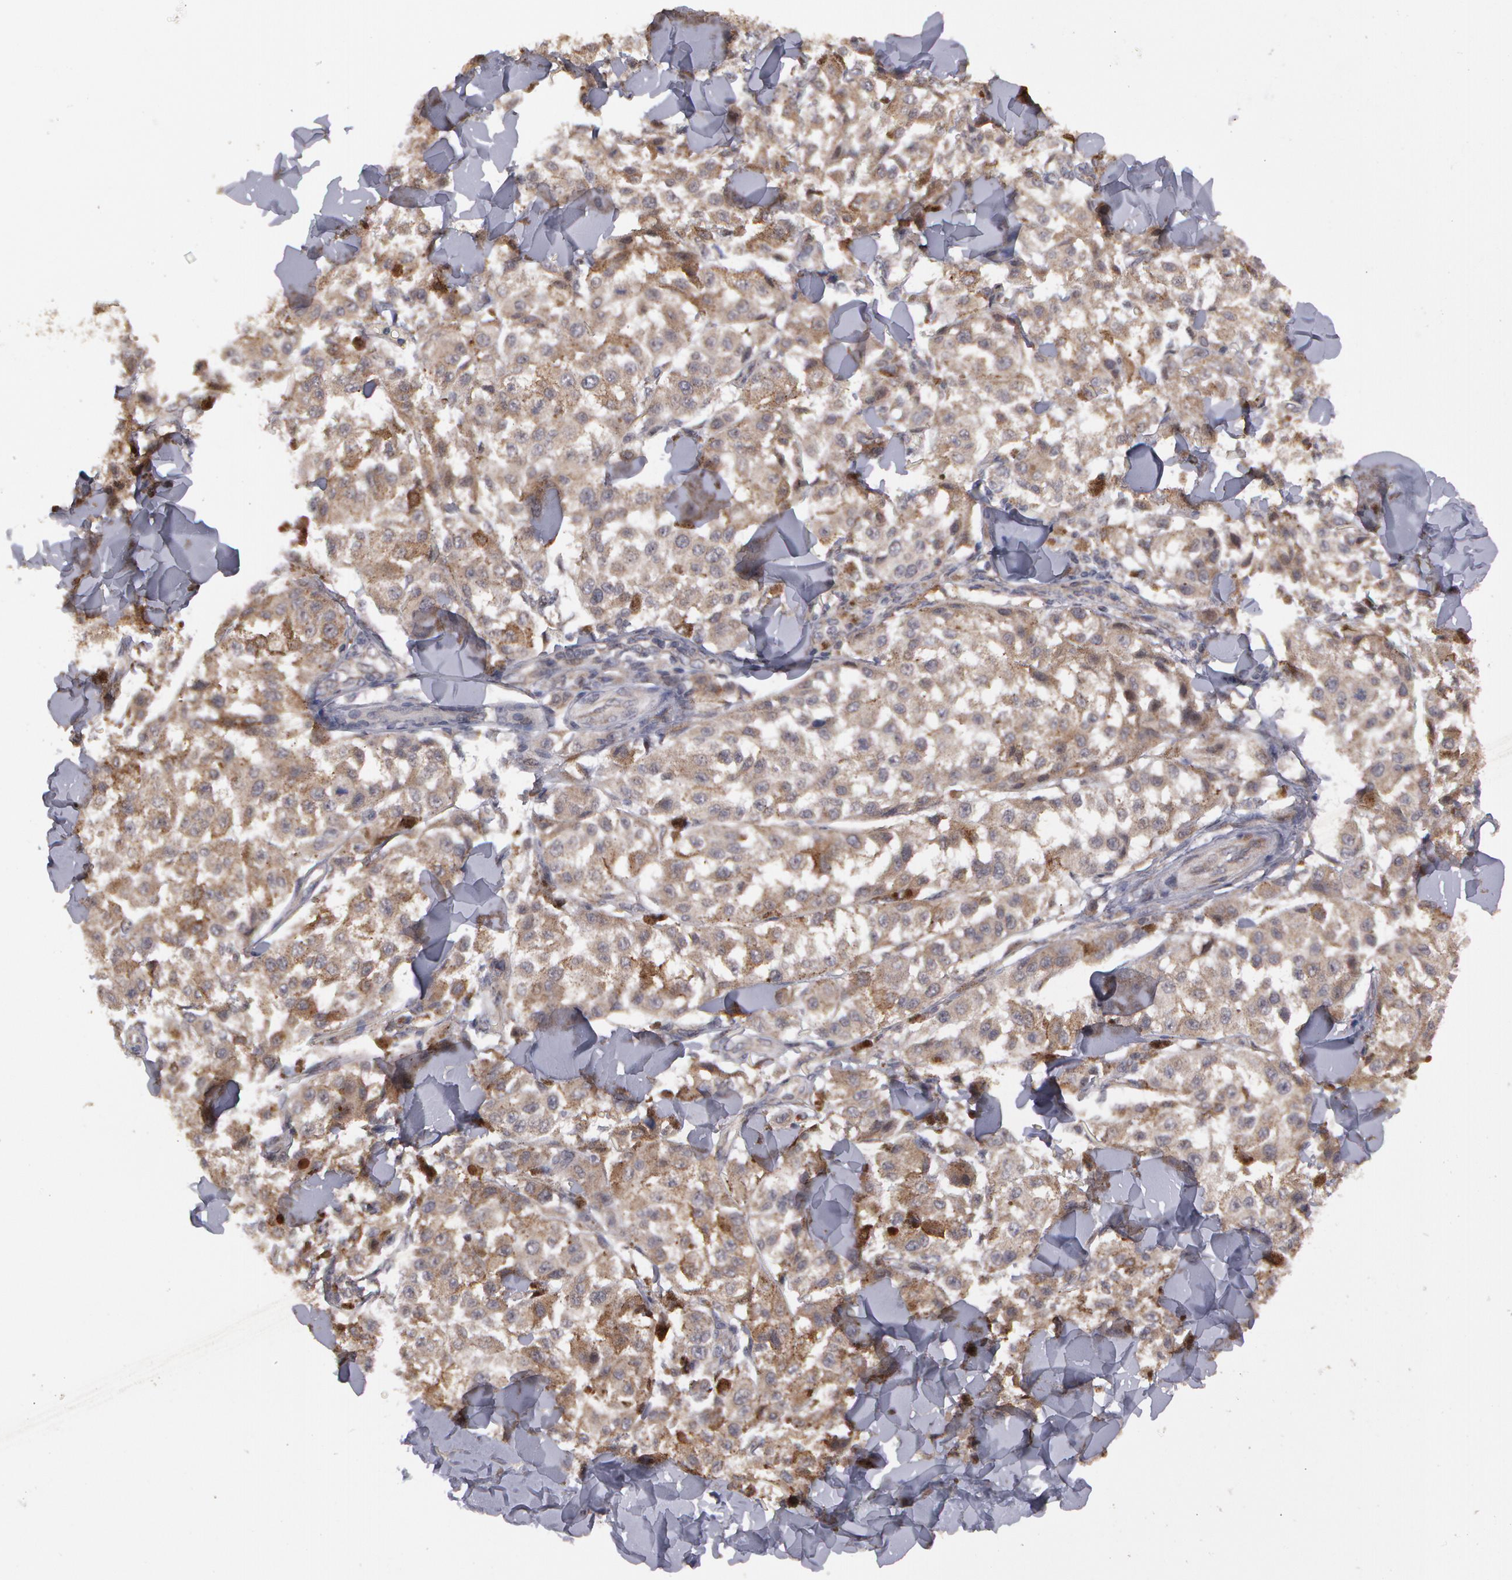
{"staining": {"intensity": "moderate", "quantity": "<25%", "location": "cytoplasmic/membranous"}, "tissue": "melanoma", "cell_type": "Tumor cells", "image_type": "cancer", "snomed": [{"axis": "morphology", "description": "Malignant melanoma, NOS"}, {"axis": "topography", "description": "Skin"}], "caption": "Tumor cells display low levels of moderate cytoplasmic/membranous positivity in about <25% of cells in human melanoma.", "gene": "STX5", "patient": {"sex": "female", "age": 64}}